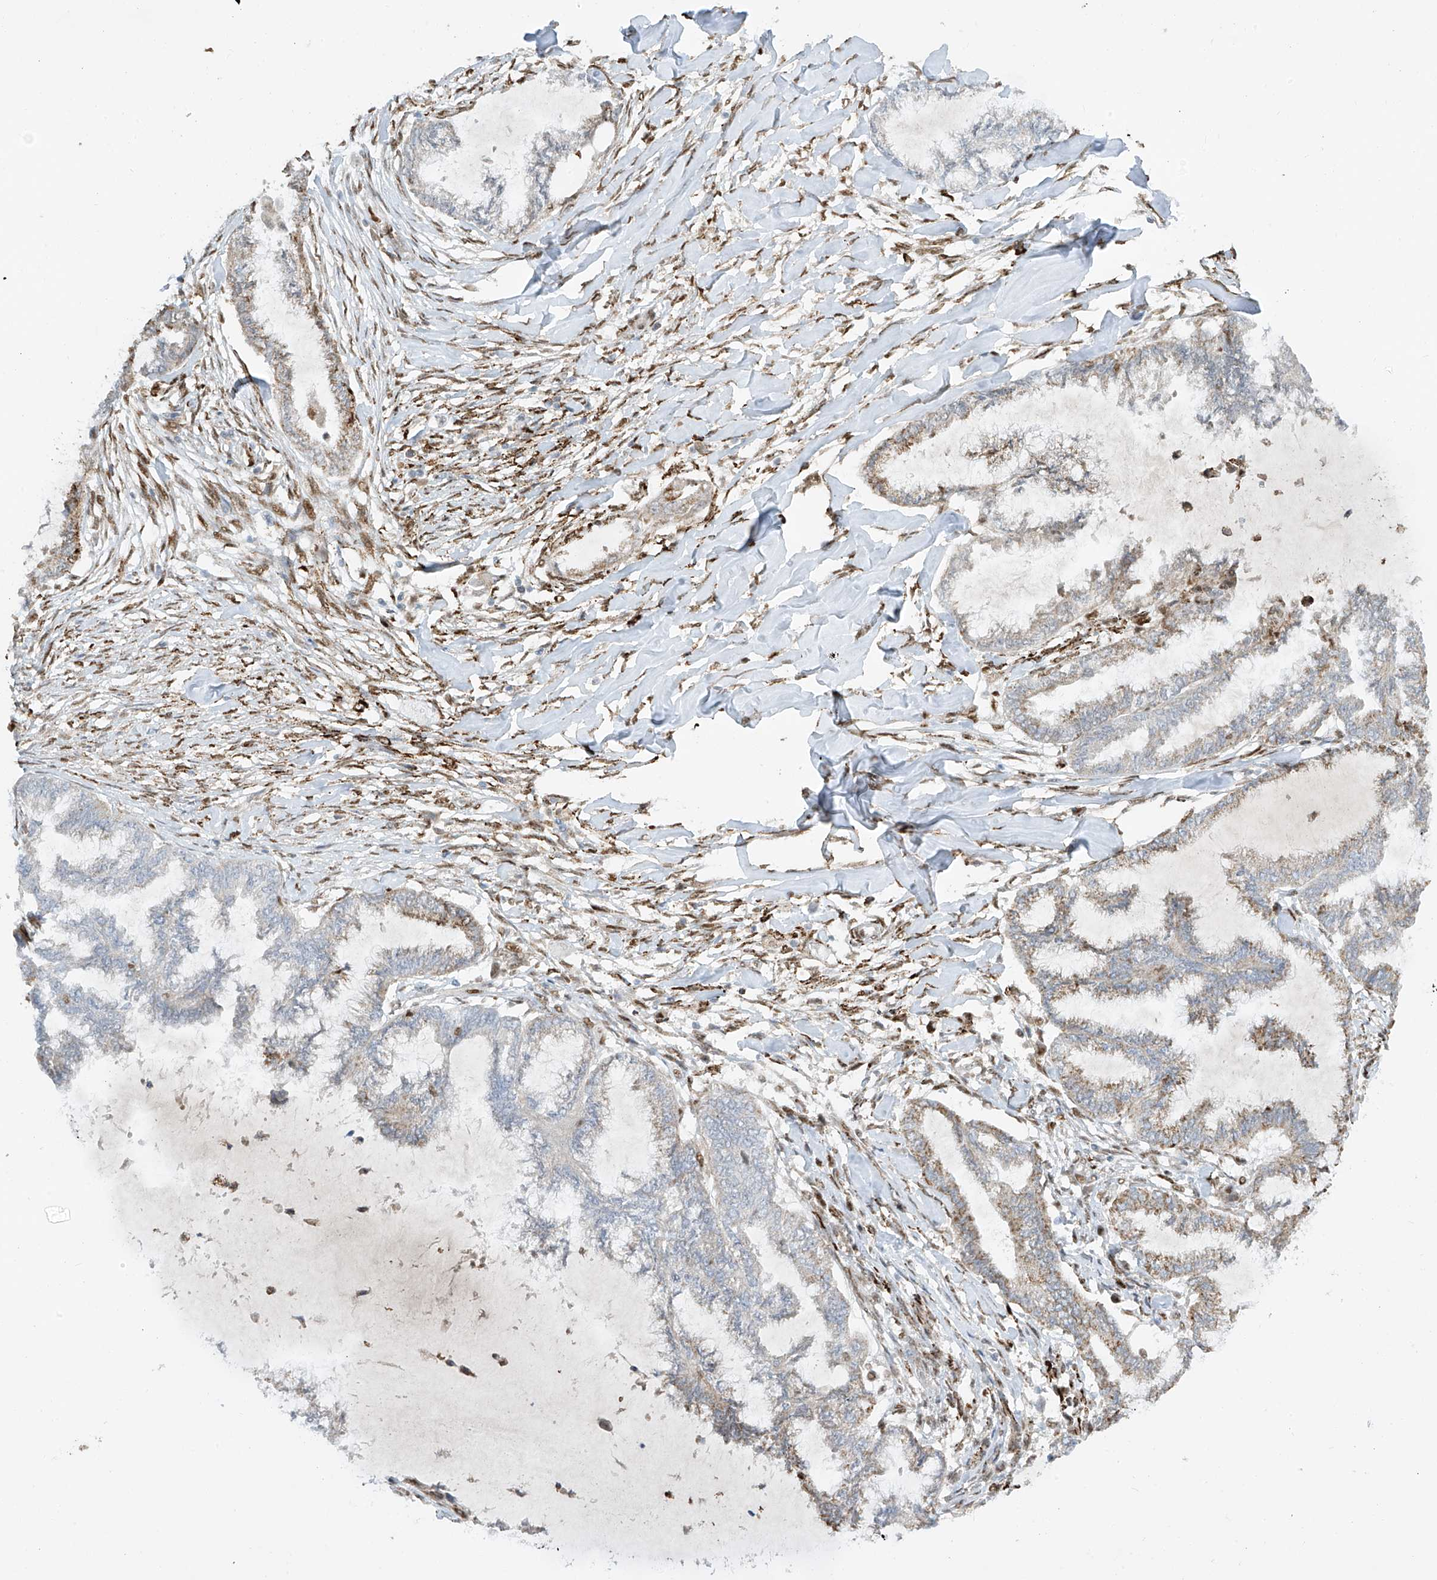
{"staining": {"intensity": "weak", "quantity": "25%-75%", "location": "cytoplasmic/membranous"}, "tissue": "endometrial cancer", "cell_type": "Tumor cells", "image_type": "cancer", "snomed": [{"axis": "morphology", "description": "Adenocarcinoma, NOS"}, {"axis": "topography", "description": "Endometrium"}], "caption": "IHC micrograph of endometrial adenocarcinoma stained for a protein (brown), which demonstrates low levels of weak cytoplasmic/membranous expression in approximately 25%-75% of tumor cells.", "gene": "PM20D2", "patient": {"sex": "female", "age": 86}}